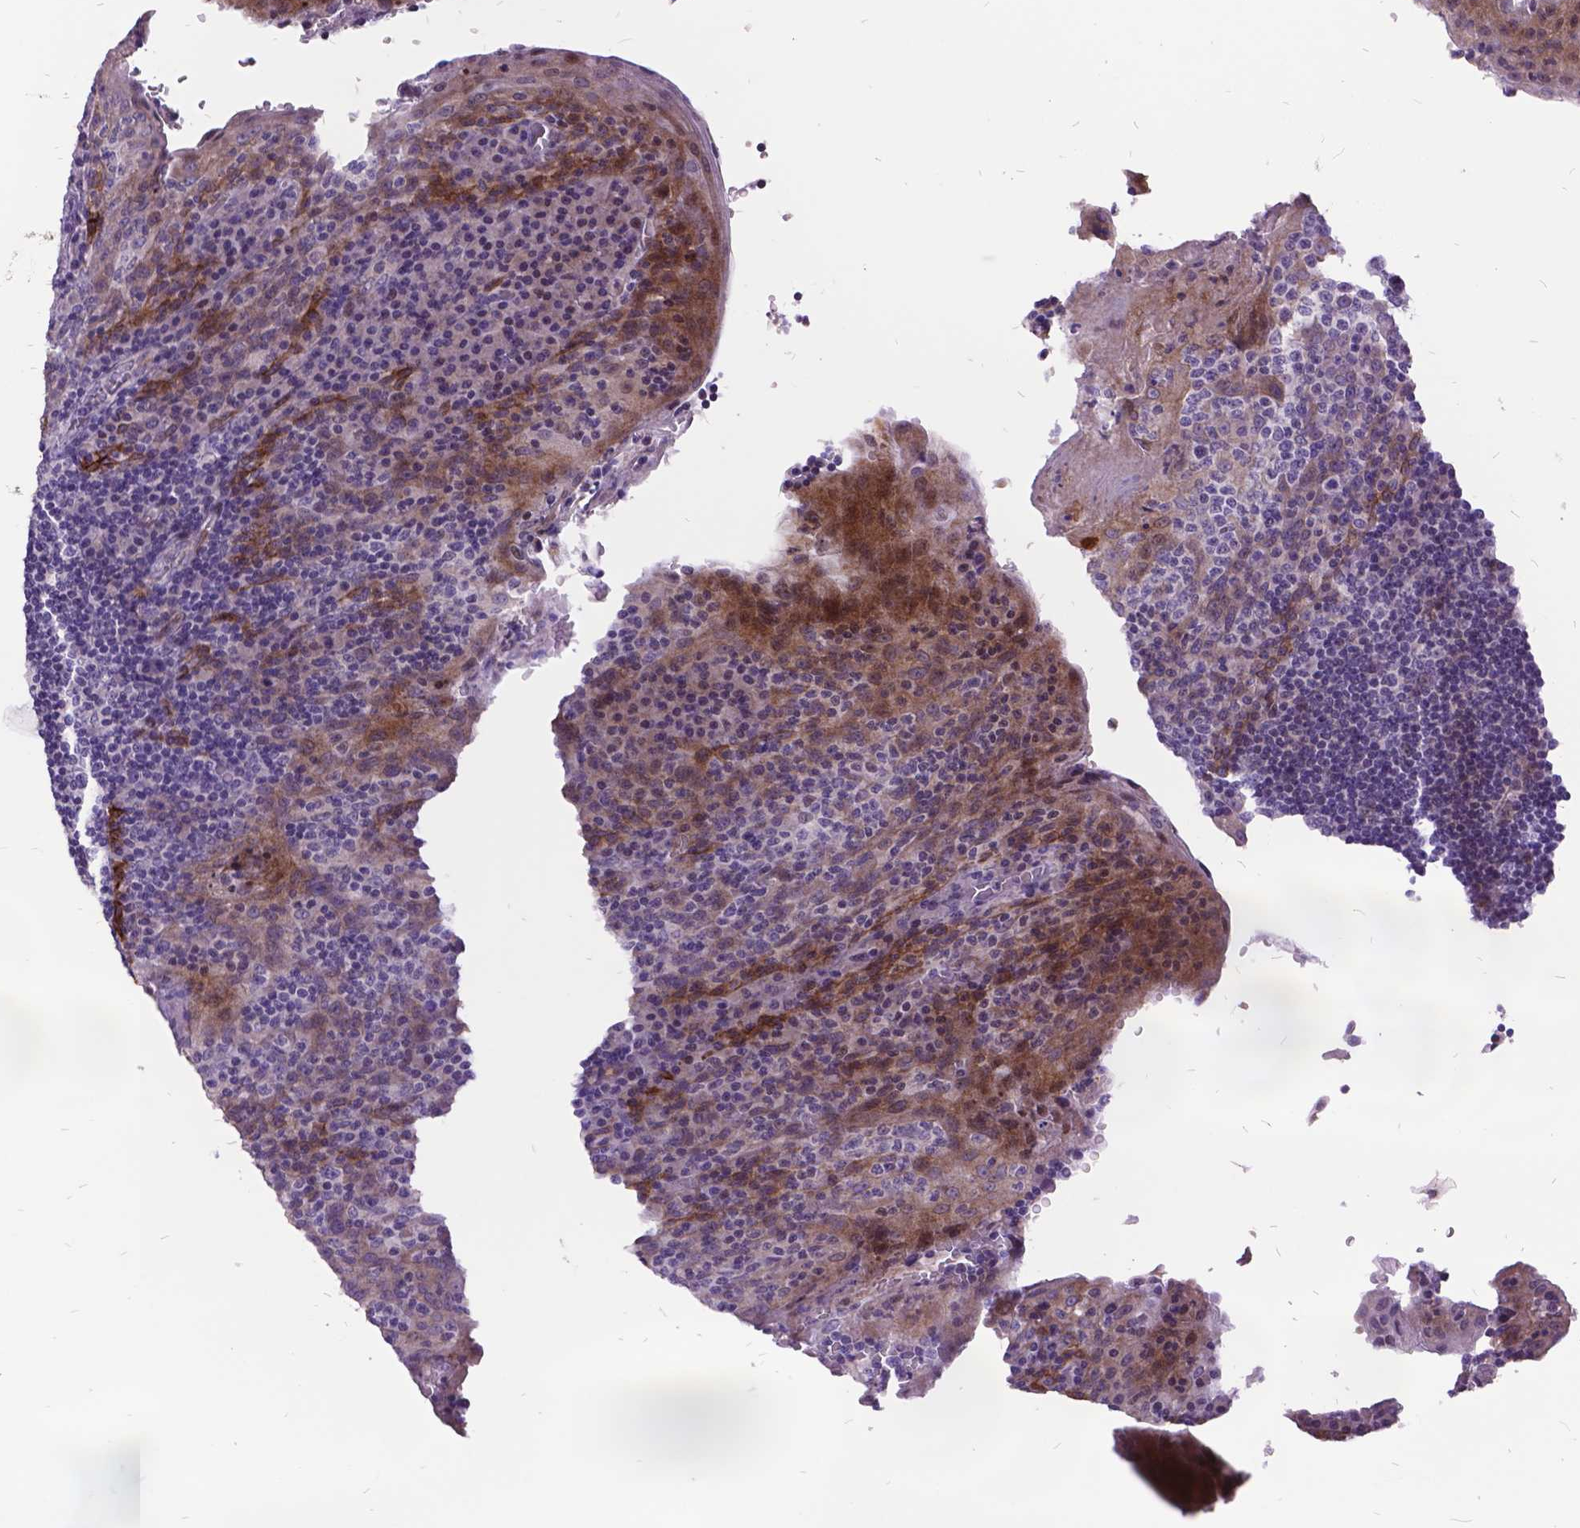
{"staining": {"intensity": "negative", "quantity": "none", "location": "none"}, "tissue": "tonsil", "cell_type": "Germinal center cells", "image_type": "normal", "snomed": [{"axis": "morphology", "description": "Normal tissue, NOS"}, {"axis": "topography", "description": "Tonsil"}], "caption": "This is an IHC micrograph of benign tonsil. There is no staining in germinal center cells.", "gene": "ITGB6", "patient": {"sex": "male", "age": 17}}